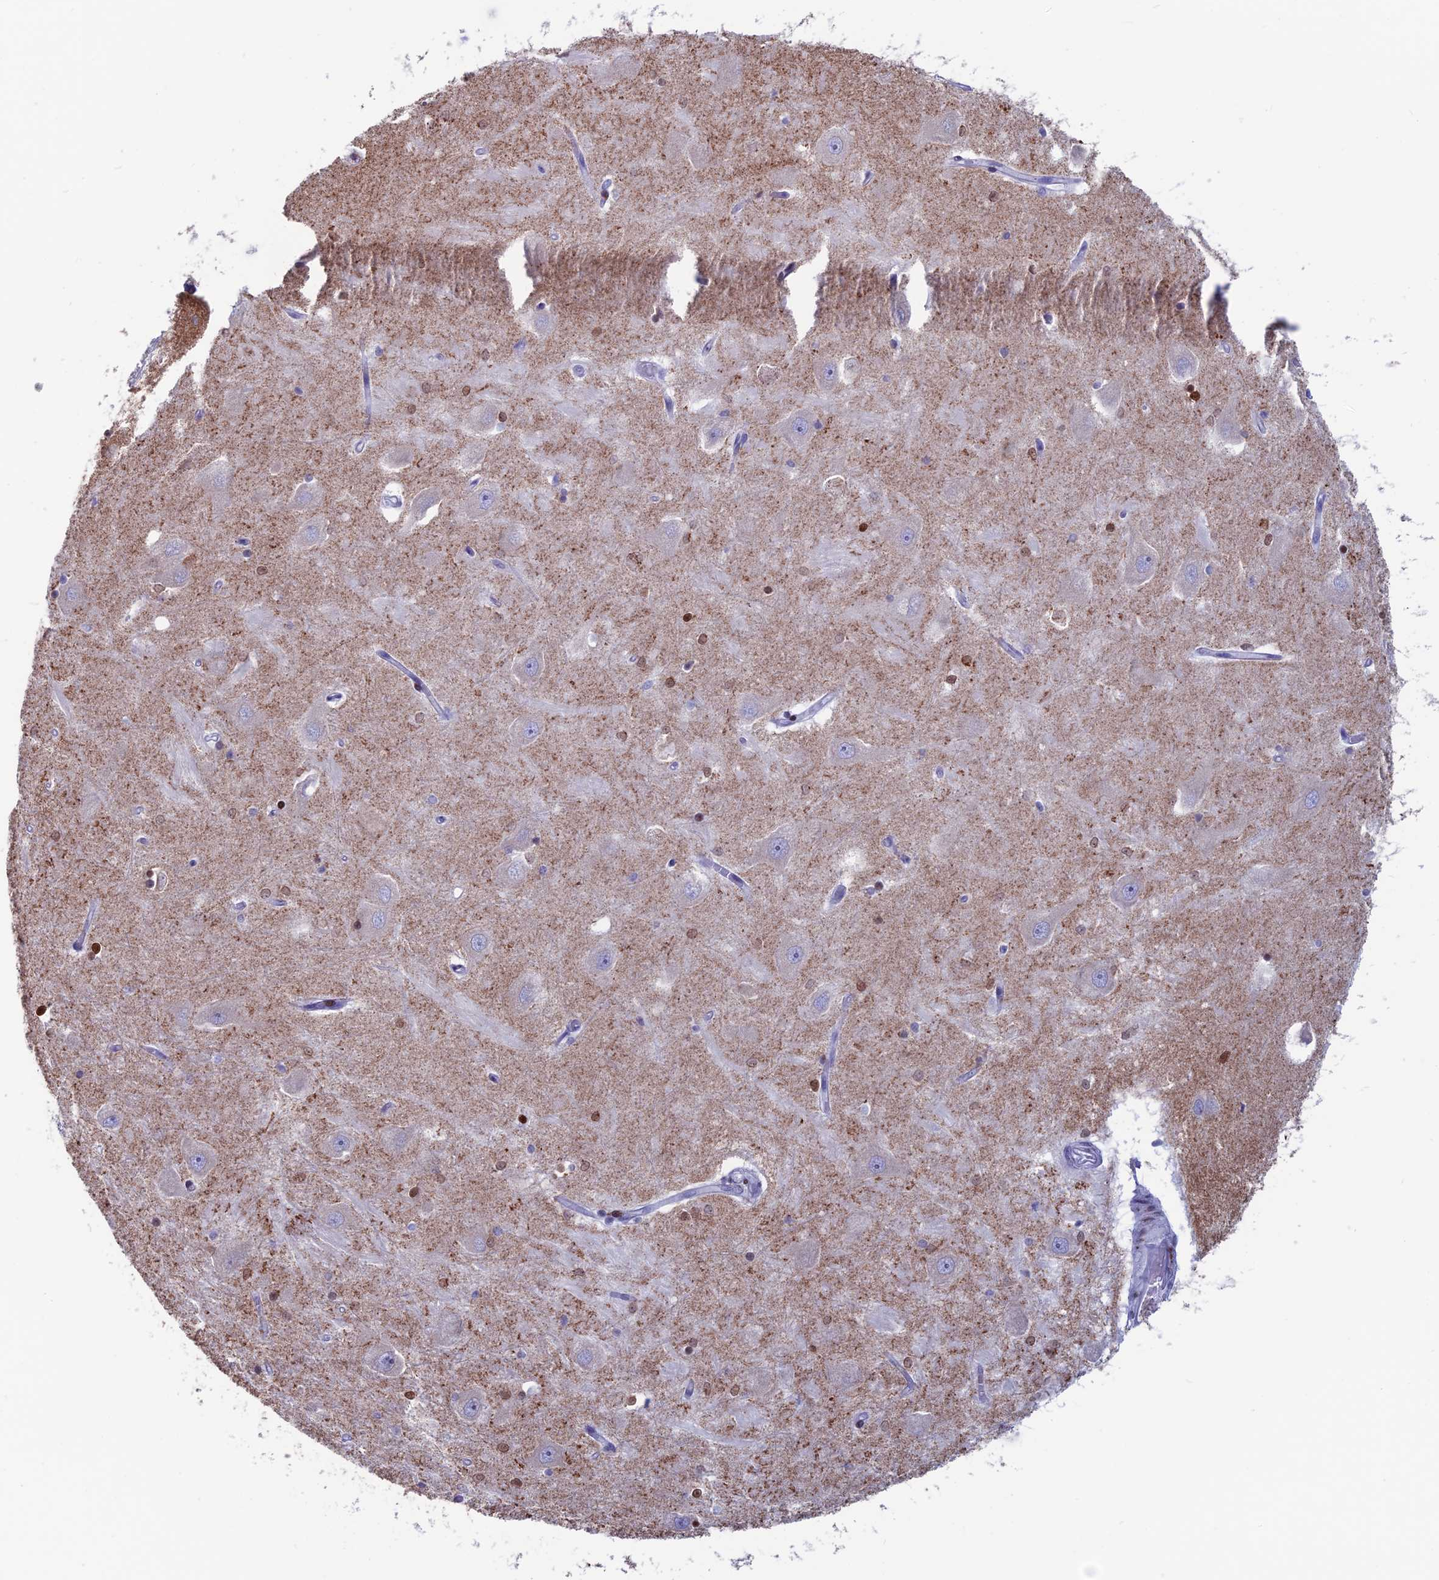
{"staining": {"intensity": "moderate", "quantity": "25%-75%", "location": "nuclear"}, "tissue": "hippocampus", "cell_type": "Glial cells", "image_type": "normal", "snomed": [{"axis": "morphology", "description": "Normal tissue, NOS"}, {"axis": "topography", "description": "Hippocampus"}], "caption": "Immunohistochemistry photomicrograph of normal hippocampus: human hippocampus stained using IHC shows medium levels of moderate protein expression localized specifically in the nuclear of glial cells, appearing as a nuclear brown color.", "gene": "CERS6", "patient": {"sex": "male", "age": 45}}